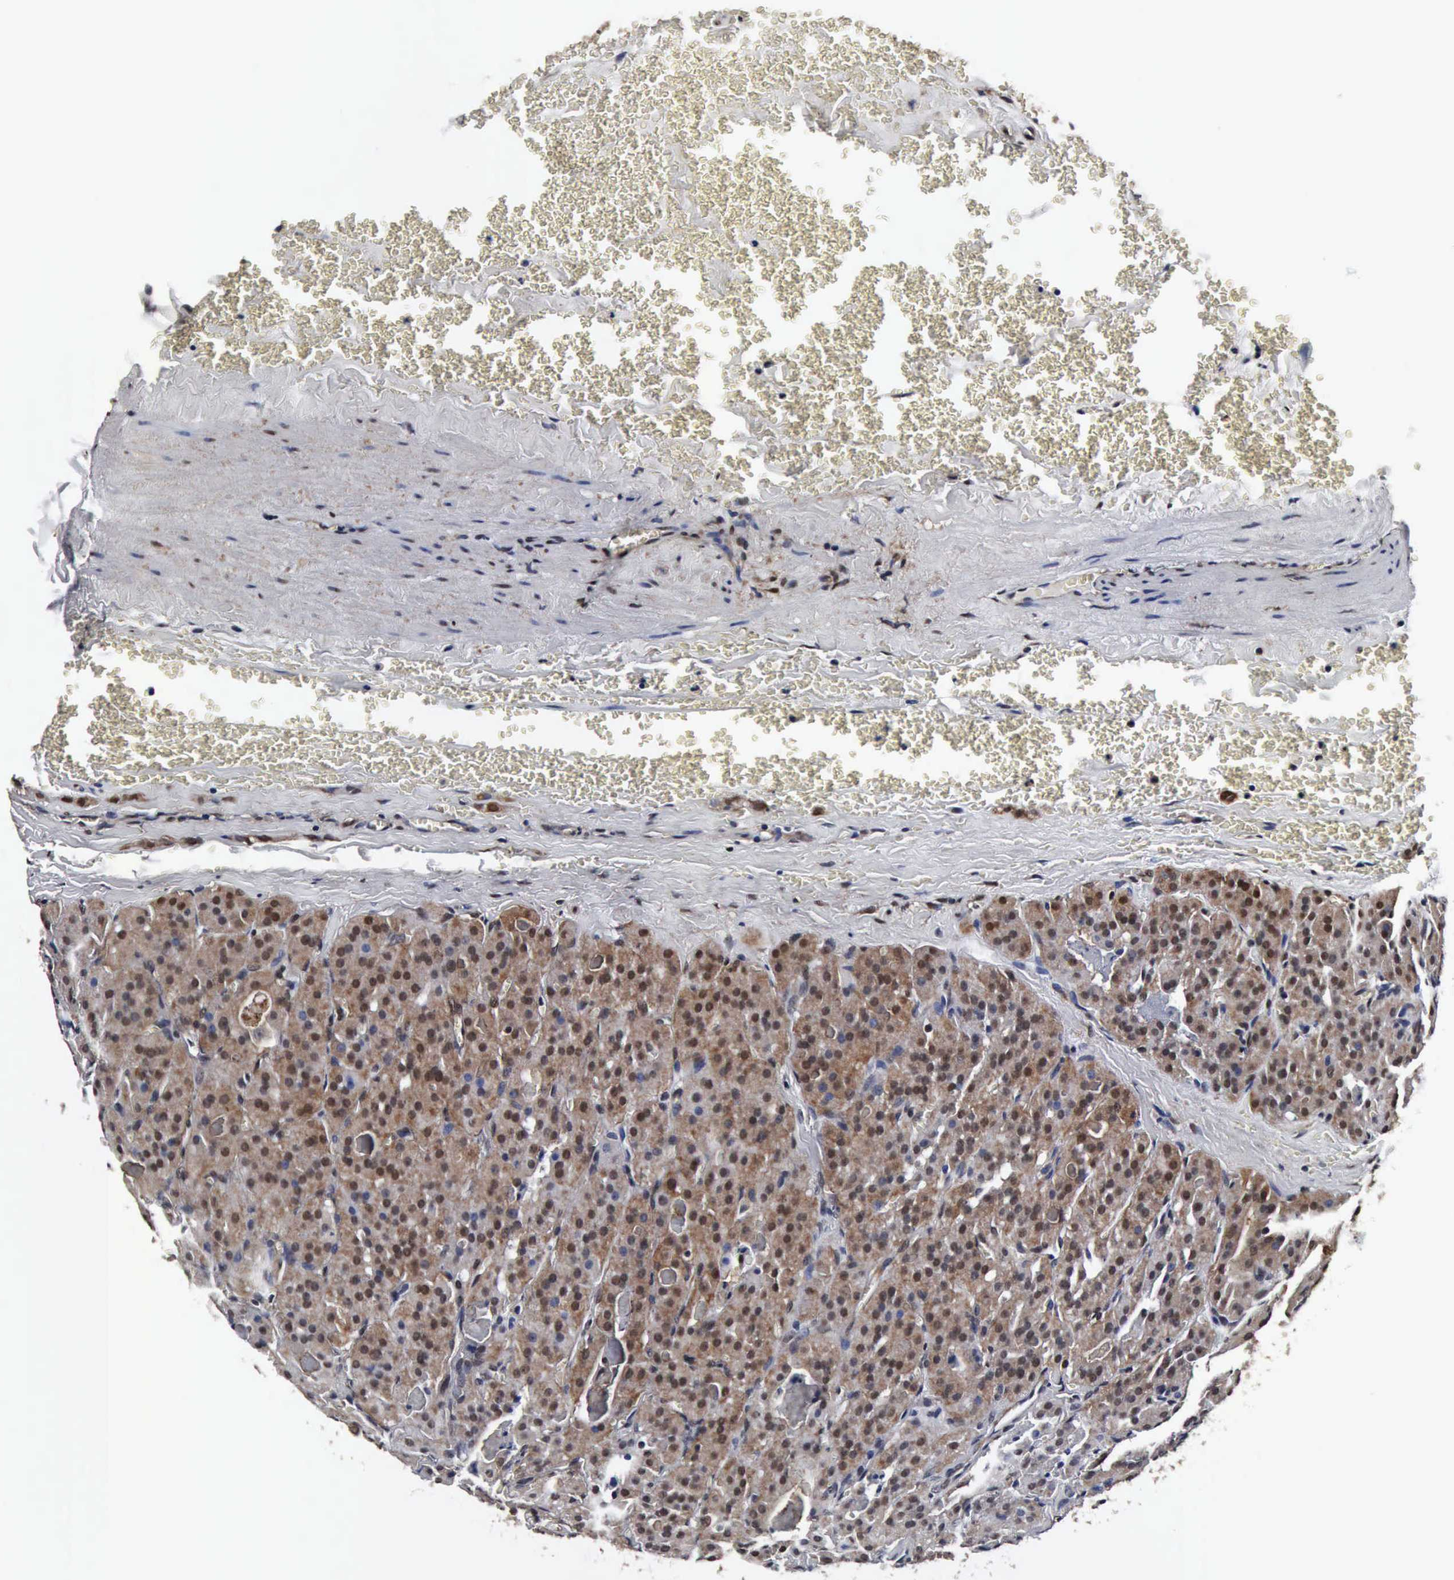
{"staining": {"intensity": "moderate", "quantity": ">75%", "location": "cytoplasmic/membranous,nuclear"}, "tissue": "thyroid cancer", "cell_type": "Tumor cells", "image_type": "cancer", "snomed": [{"axis": "morphology", "description": "Carcinoma, NOS"}, {"axis": "topography", "description": "Thyroid gland"}], "caption": "This micrograph exhibits carcinoma (thyroid) stained with IHC to label a protein in brown. The cytoplasmic/membranous and nuclear of tumor cells show moderate positivity for the protein. Nuclei are counter-stained blue.", "gene": "UBC", "patient": {"sex": "male", "age": 76}}